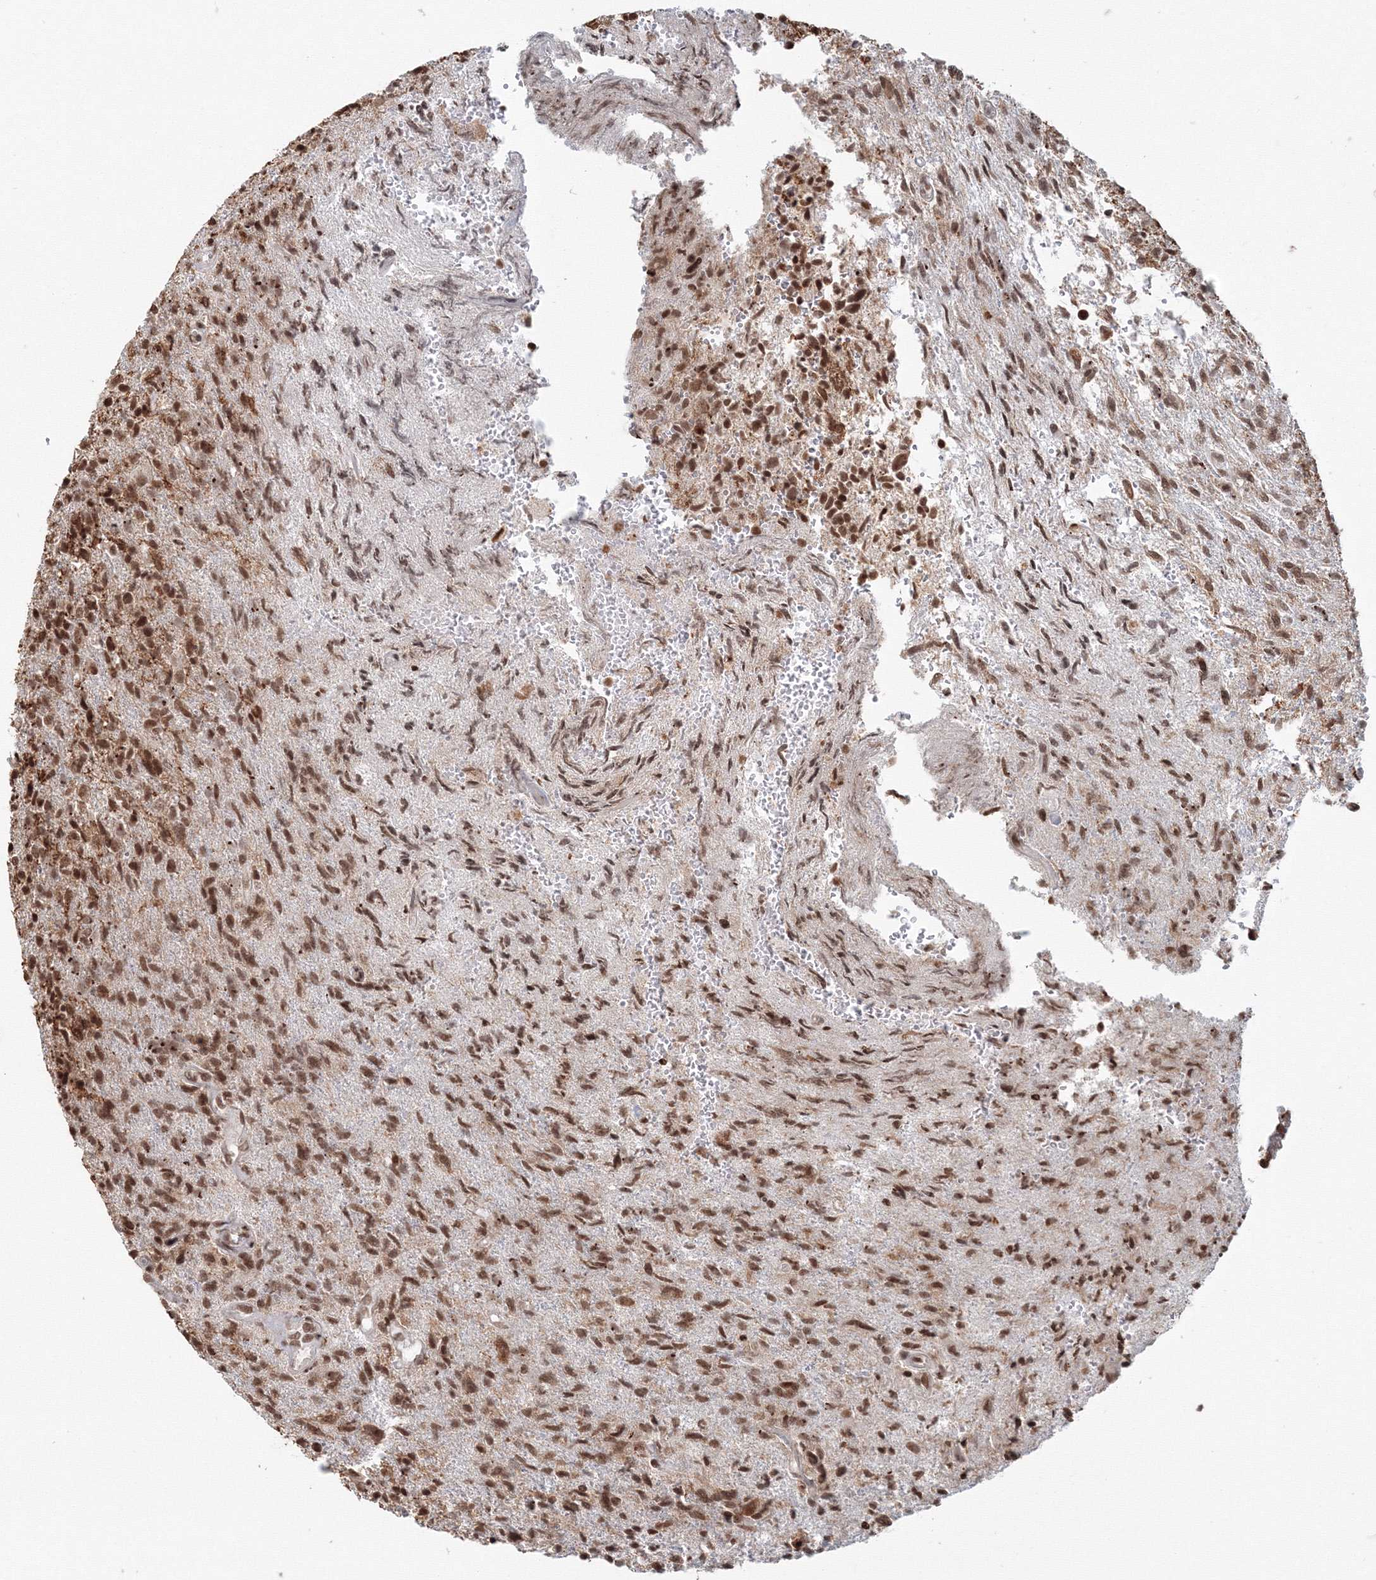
{"staining": {"intensity": "moderate", "quantity": ">75%", "location": "nuclear"}, "tissue": "glioma", "cell_type": "Tumor cells", "image_type": "cancer", "snomed": [{"axis": "morphology", "description": "Glioma, malignant, High grade"}, {"axis": "topography", "description": "Brain"}], "caption": "DAB immunohistochemical staining of glioma displays moderate nuclear protein positivity in about >75% of tumor cells.", "gene": "KIF20A", "patient": {"sex": "male", "age": 72}}